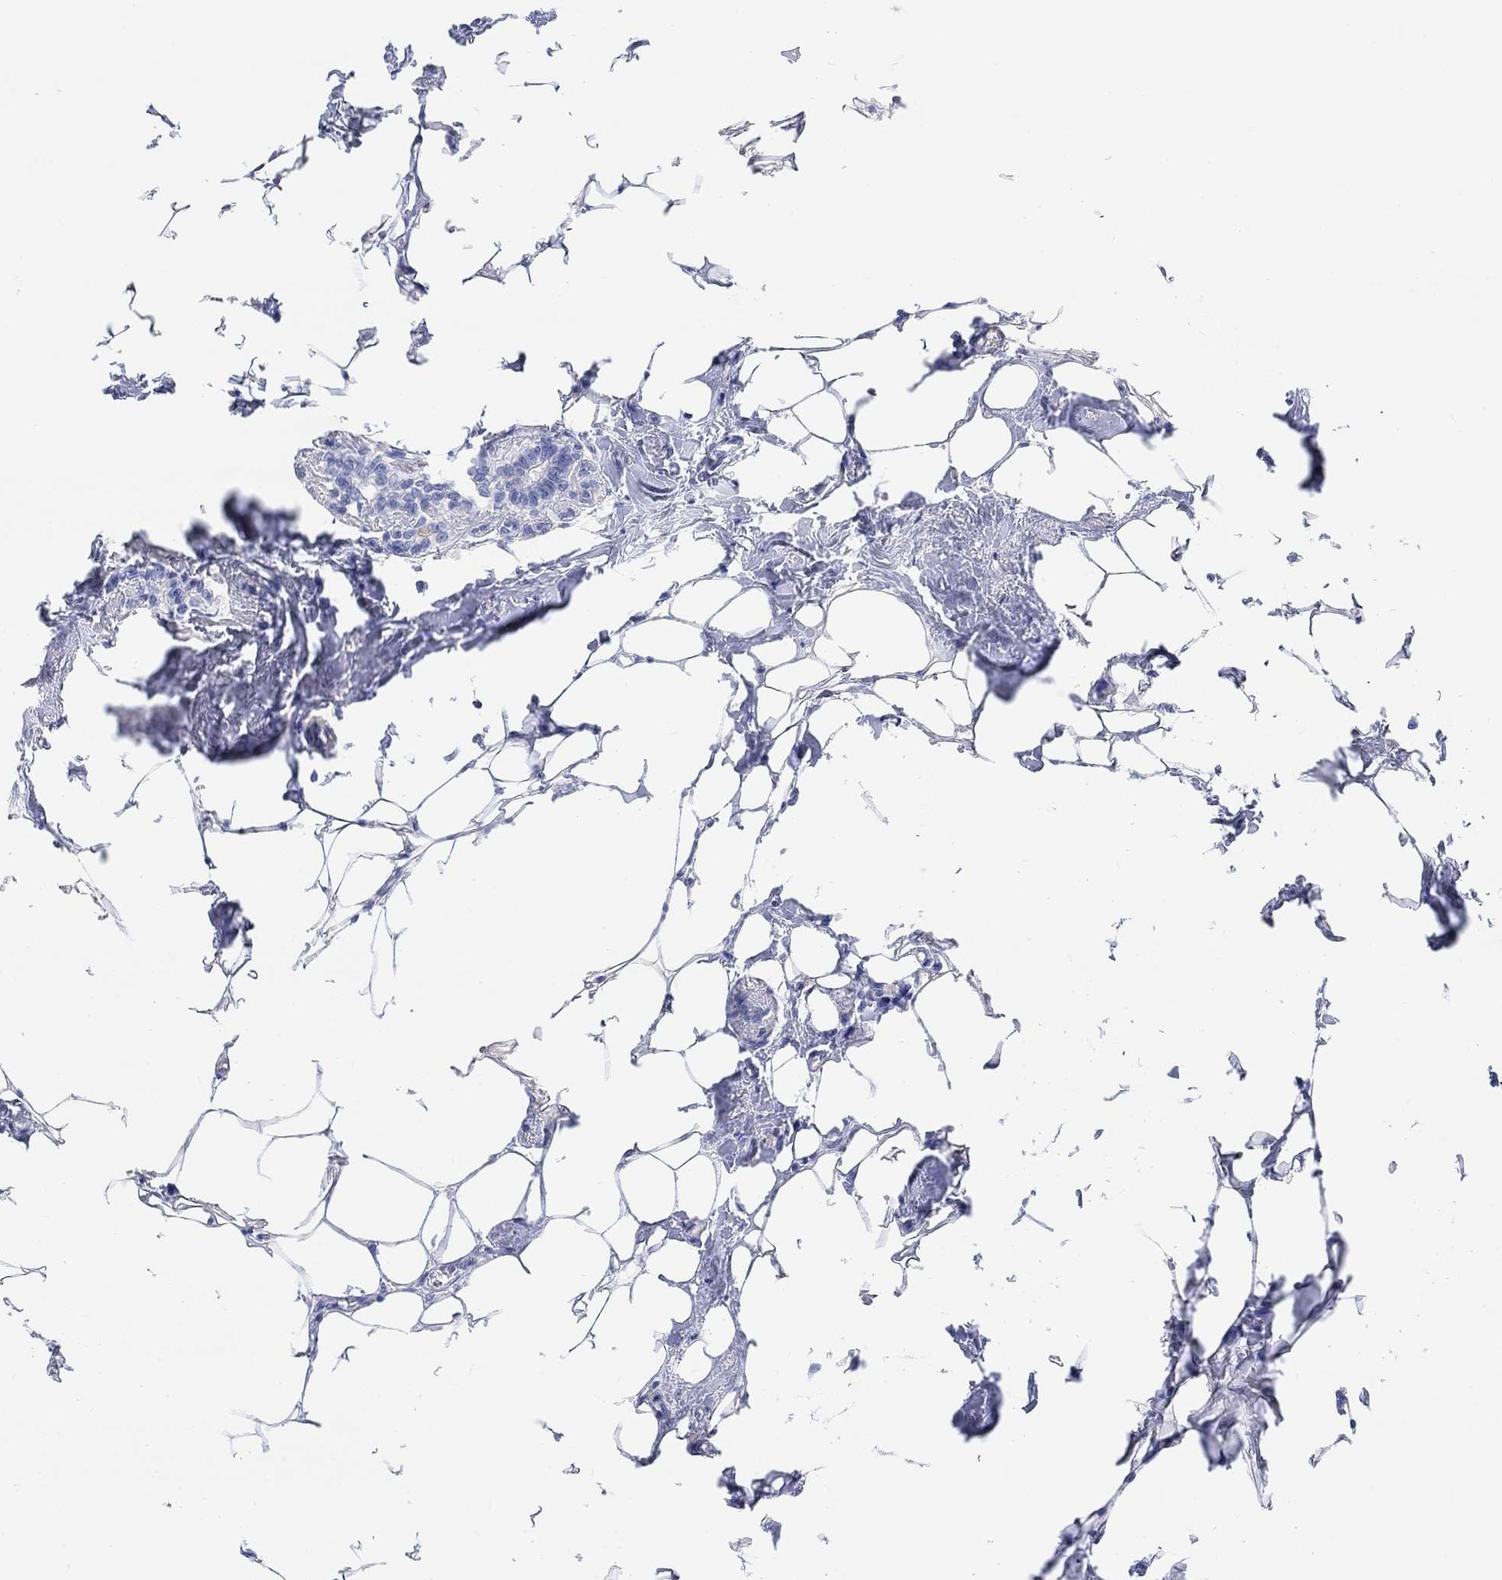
{"staining": {"intensity": "negative", "quantity": "none", "location": "none"}, "tissue": "breast cancer", "cell_type": "Tumor cells", "image_type": "cancer", "snomed": [{"axis": "morphology", "description": "Duct carcinoma"}, {"axis": "topography", "description": "Breast"}], "caption": "Immunohistochemistry image of breast intraductal carcinoma stained for a protein (brown), which displays no positivity in tumor cells.", "gene": "XIRP2", "patient": {"sex": "female", "age": 83}}